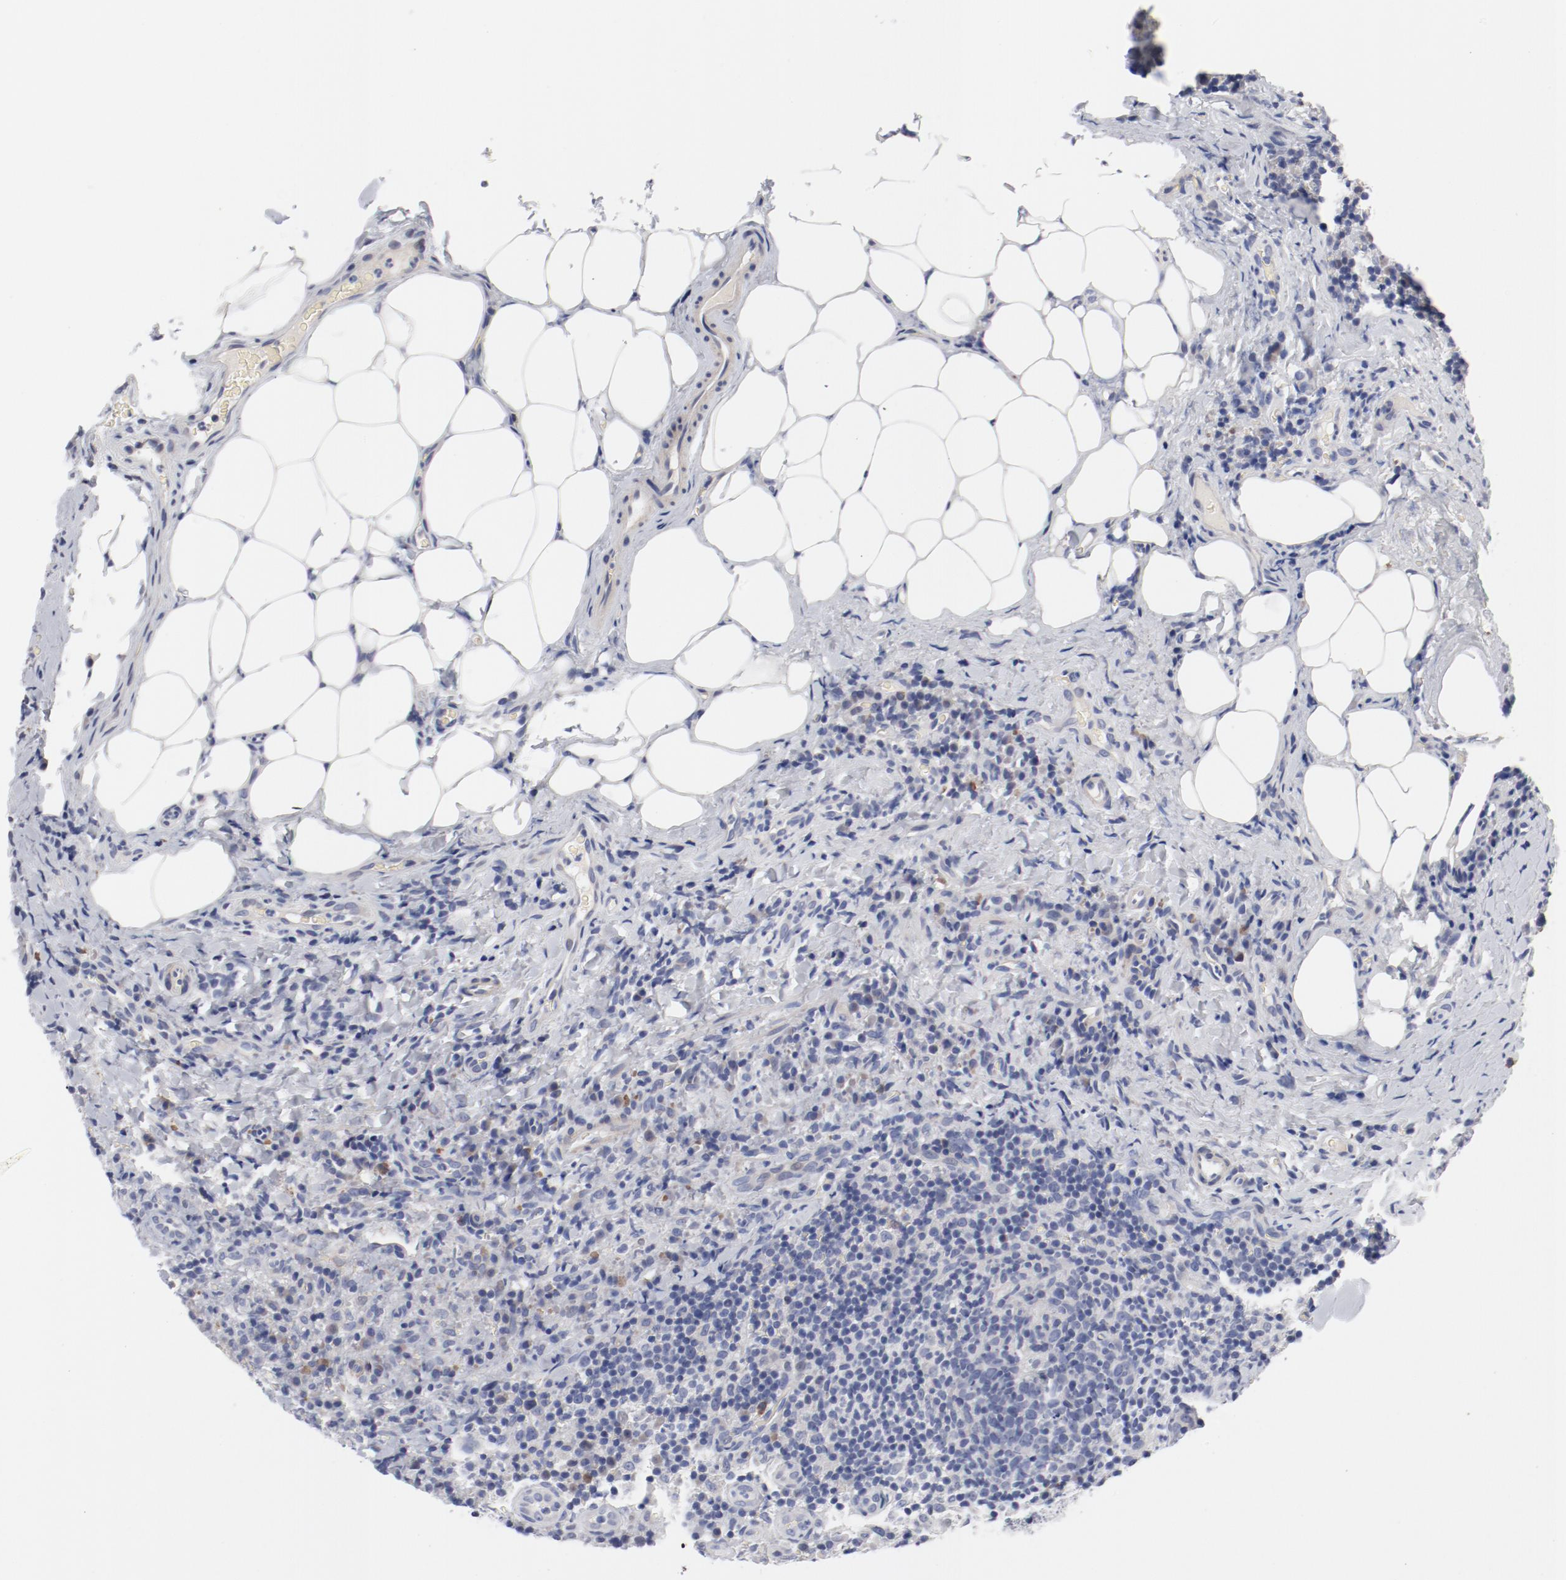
{"staining": {"intensity": "negative", "quantity": "none", "location": "none"}, "tissue": "lymph node", "cell_type": "Germinal center cells", "image_type": "normal", "snomed": [{"axis": "morphology", "description": "Normal tissue, NOS"}, {"axis": "morphology", "description": "Inflammation, NOS"}, {"axis": "topography", "description": "Lymph node"}], "caption": "The micrograph displays no staining of germinal center cells in unremarkable lymph node. The staining was performed using DAB to visualize the protein expression in brown, while the nuclei were stained in blue with hematoxylin (Magnification: 20x).", "gene": "KCNK13", "patient": {"sex": "male", "age": 46}}